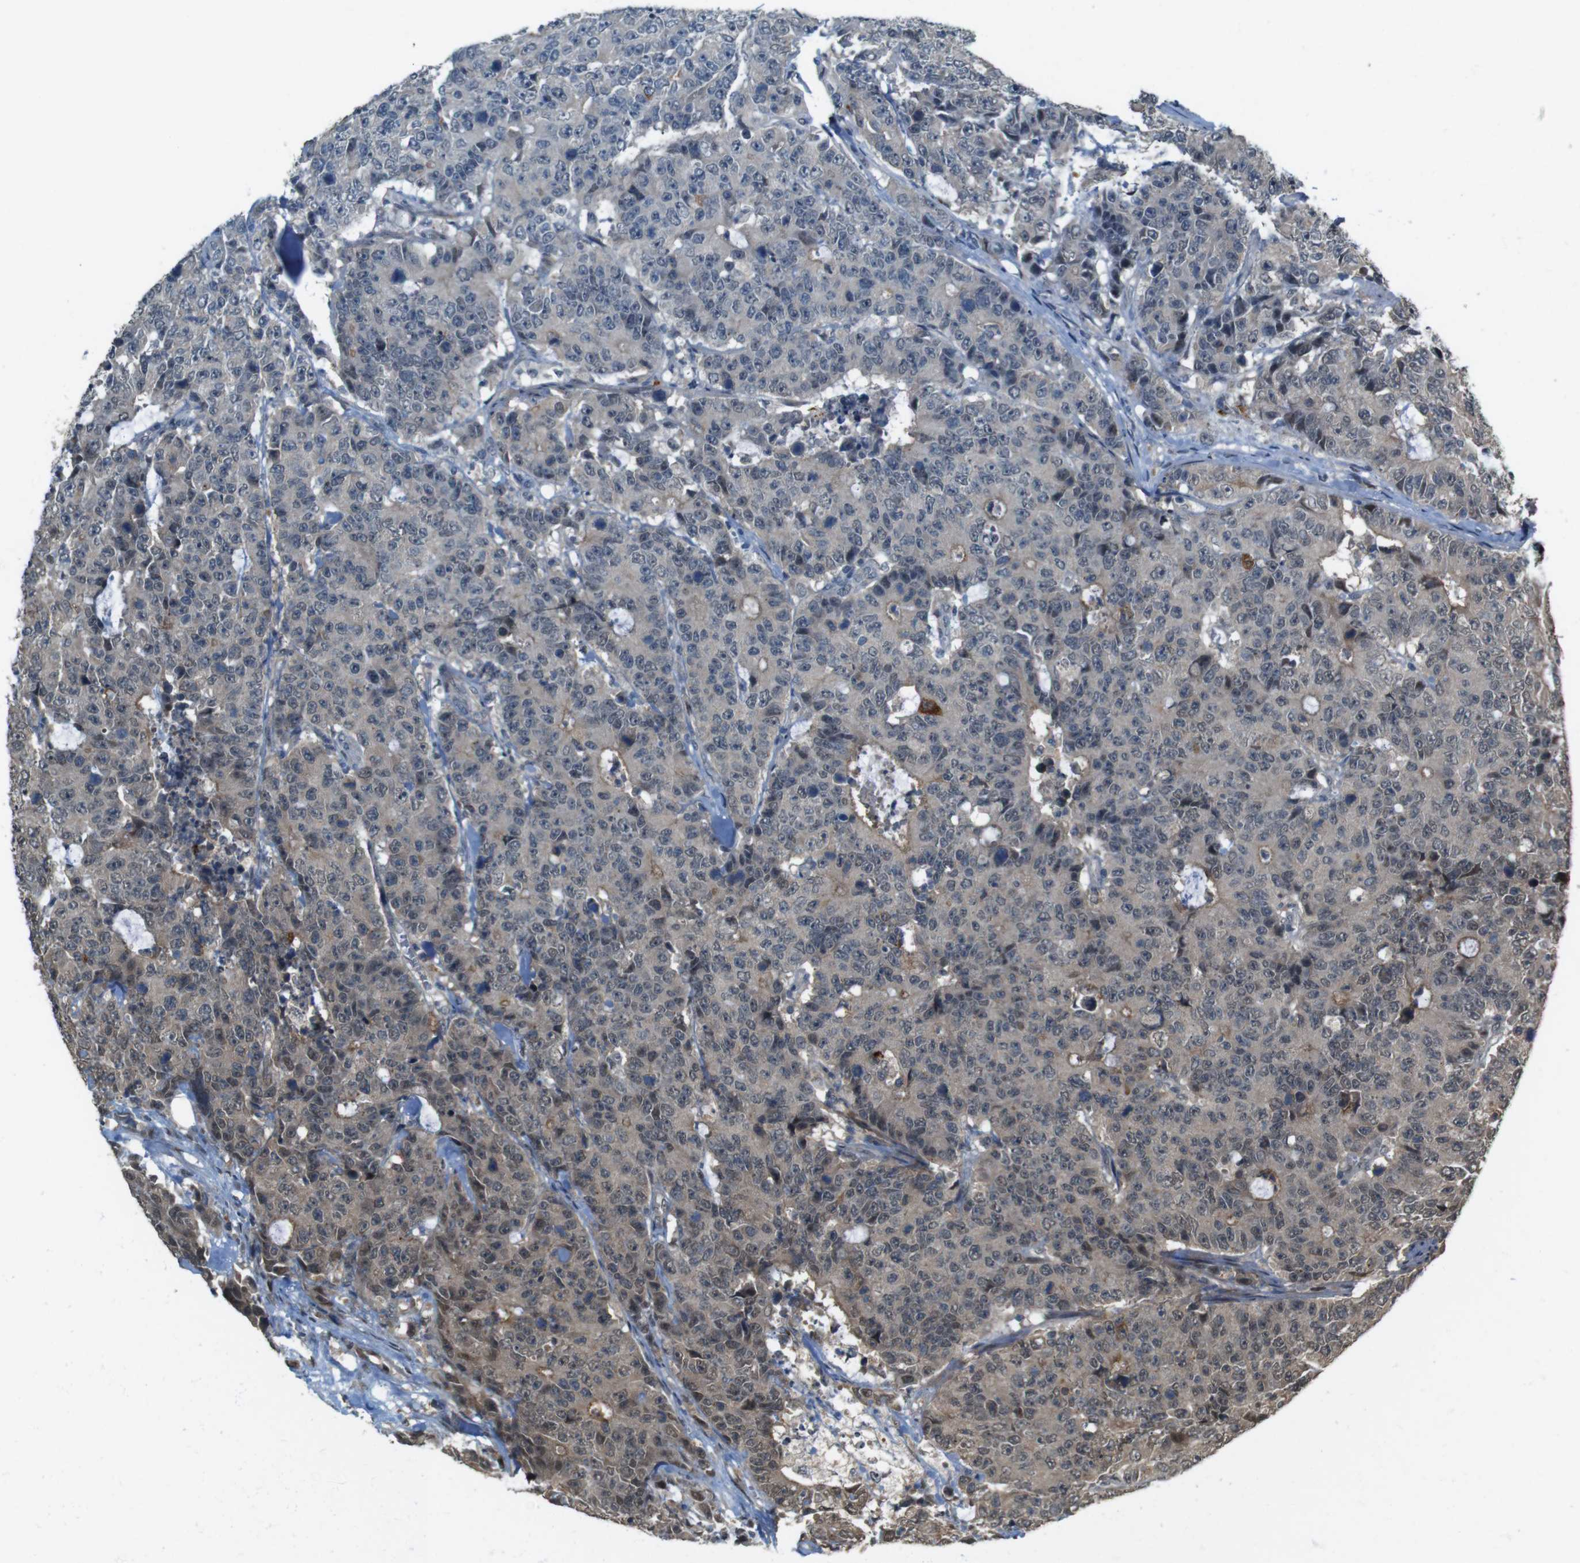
{"staining": {"intensity": "moderate", "quantity": "25%-75%", "location": "cytoplasmic/membranous"}, "tissue": "colorectal cancer", "cell_type": "Tumor cells", "image_type": "cancer", "snomed": [{"axis": "morphology", "description": "Adenocarcinoma, NOS"}, {"axis": "topography", "description": "Colon"}], "caption": "Immunohistochemistry (IHC) of colorectal cancer (adenocarcinoma) shows medium levels of moderate cytoplasmic/membranous staining in about 25%-75% of tumor cells.", "gene": "CDC34", "patient": {"sex": "female", "age": 86}}